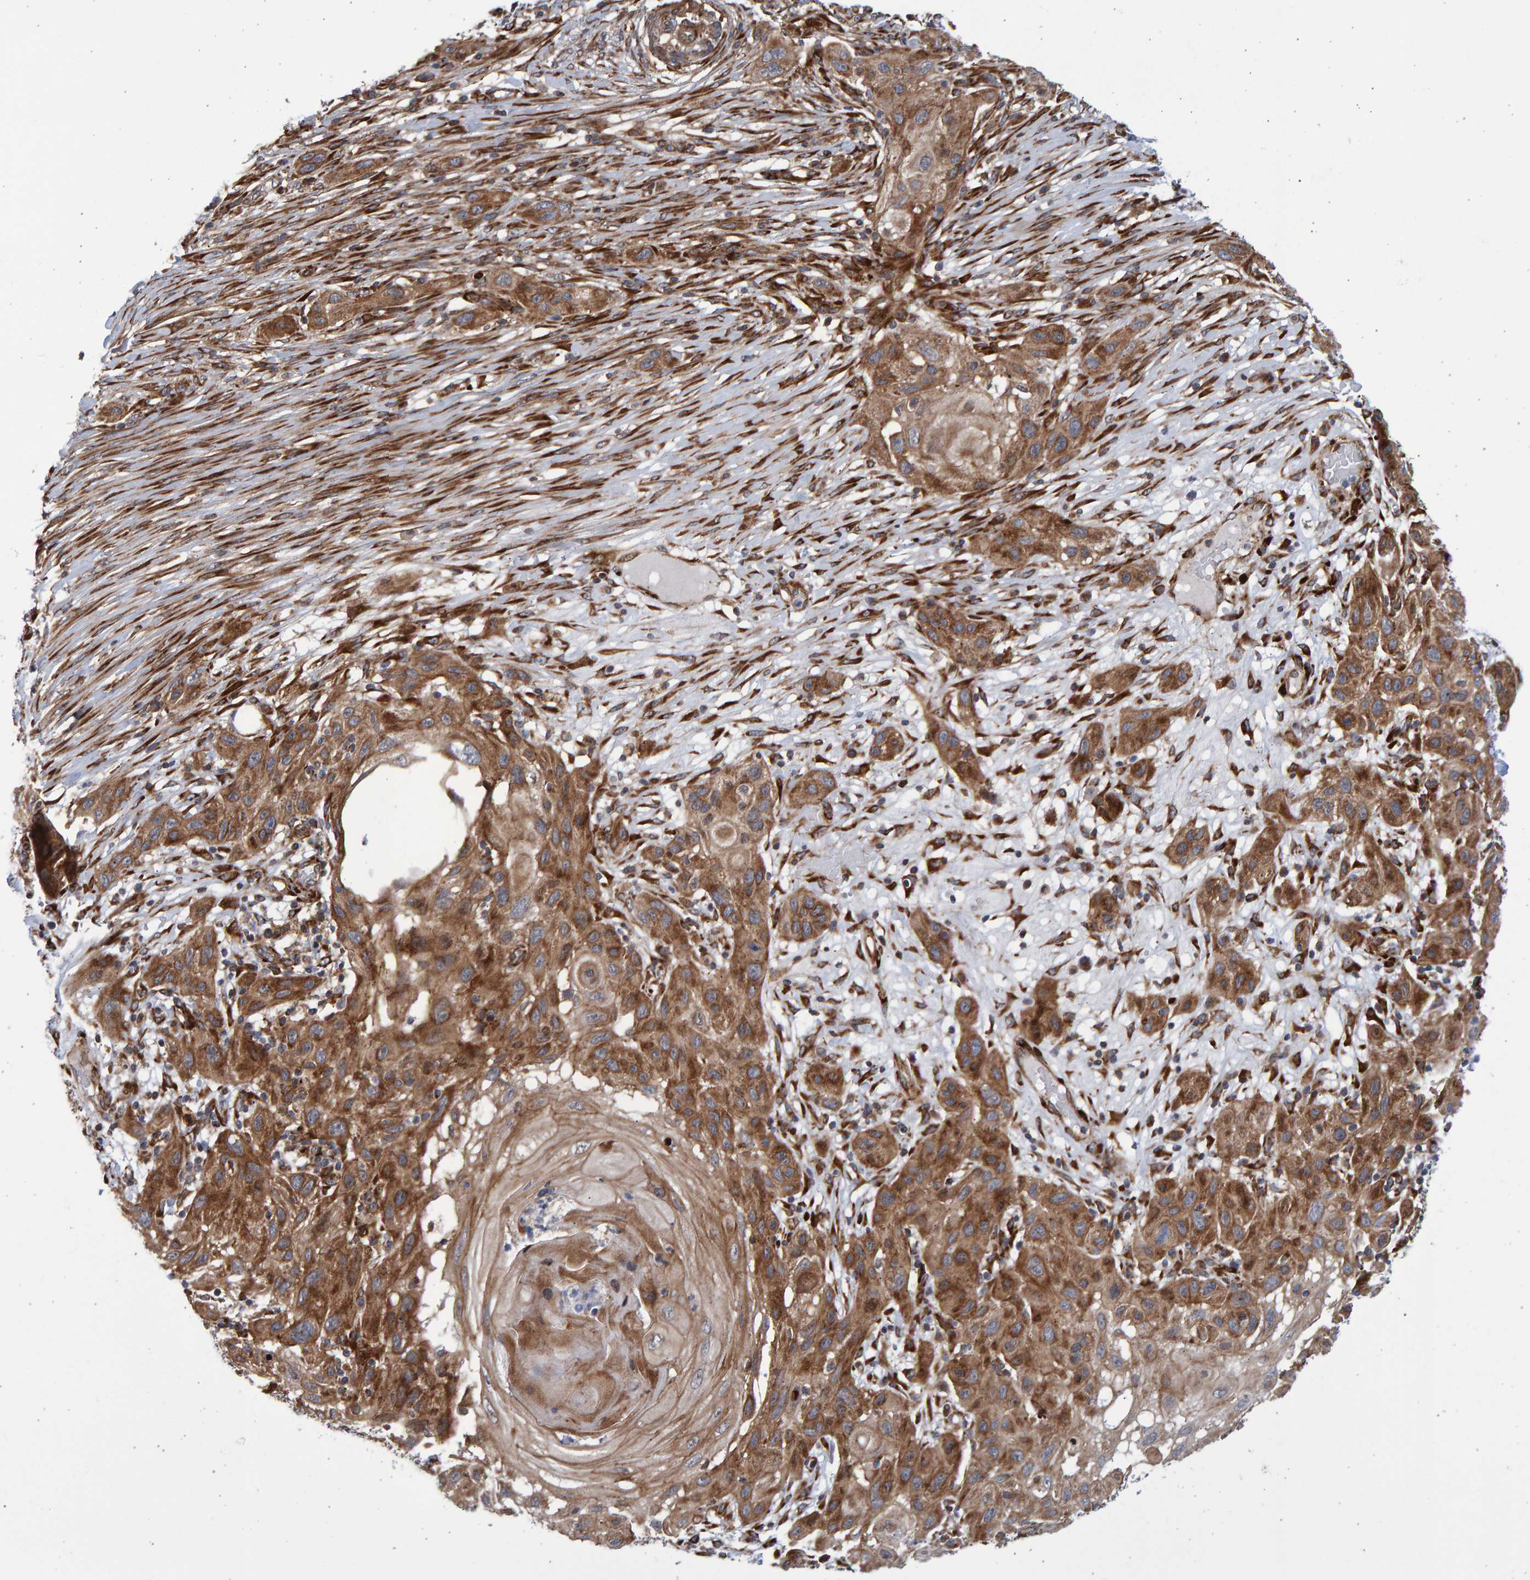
{"staining": {"intensity": "moderate", "quantity": ">75%", "location": "cytoplasmic/membranous"}, "tissue": "skin cancer", "cell_type": "Tumor cells", "image_type": "cancer", "snomed": [{"axis": "morphology", "description": "Squamous cell carcinoma, NOS"}, {"axis": "topography", "description": "Skin"}], "caption": "Immunohistochemical staining of human squamous cell carcinoma (skin) reveals medium levels of moderate cytoplasmic/membranous expression in about >75% of tumor cells.", "gene": "LRBA", "patient": {"sex": "female", "age": 96}}